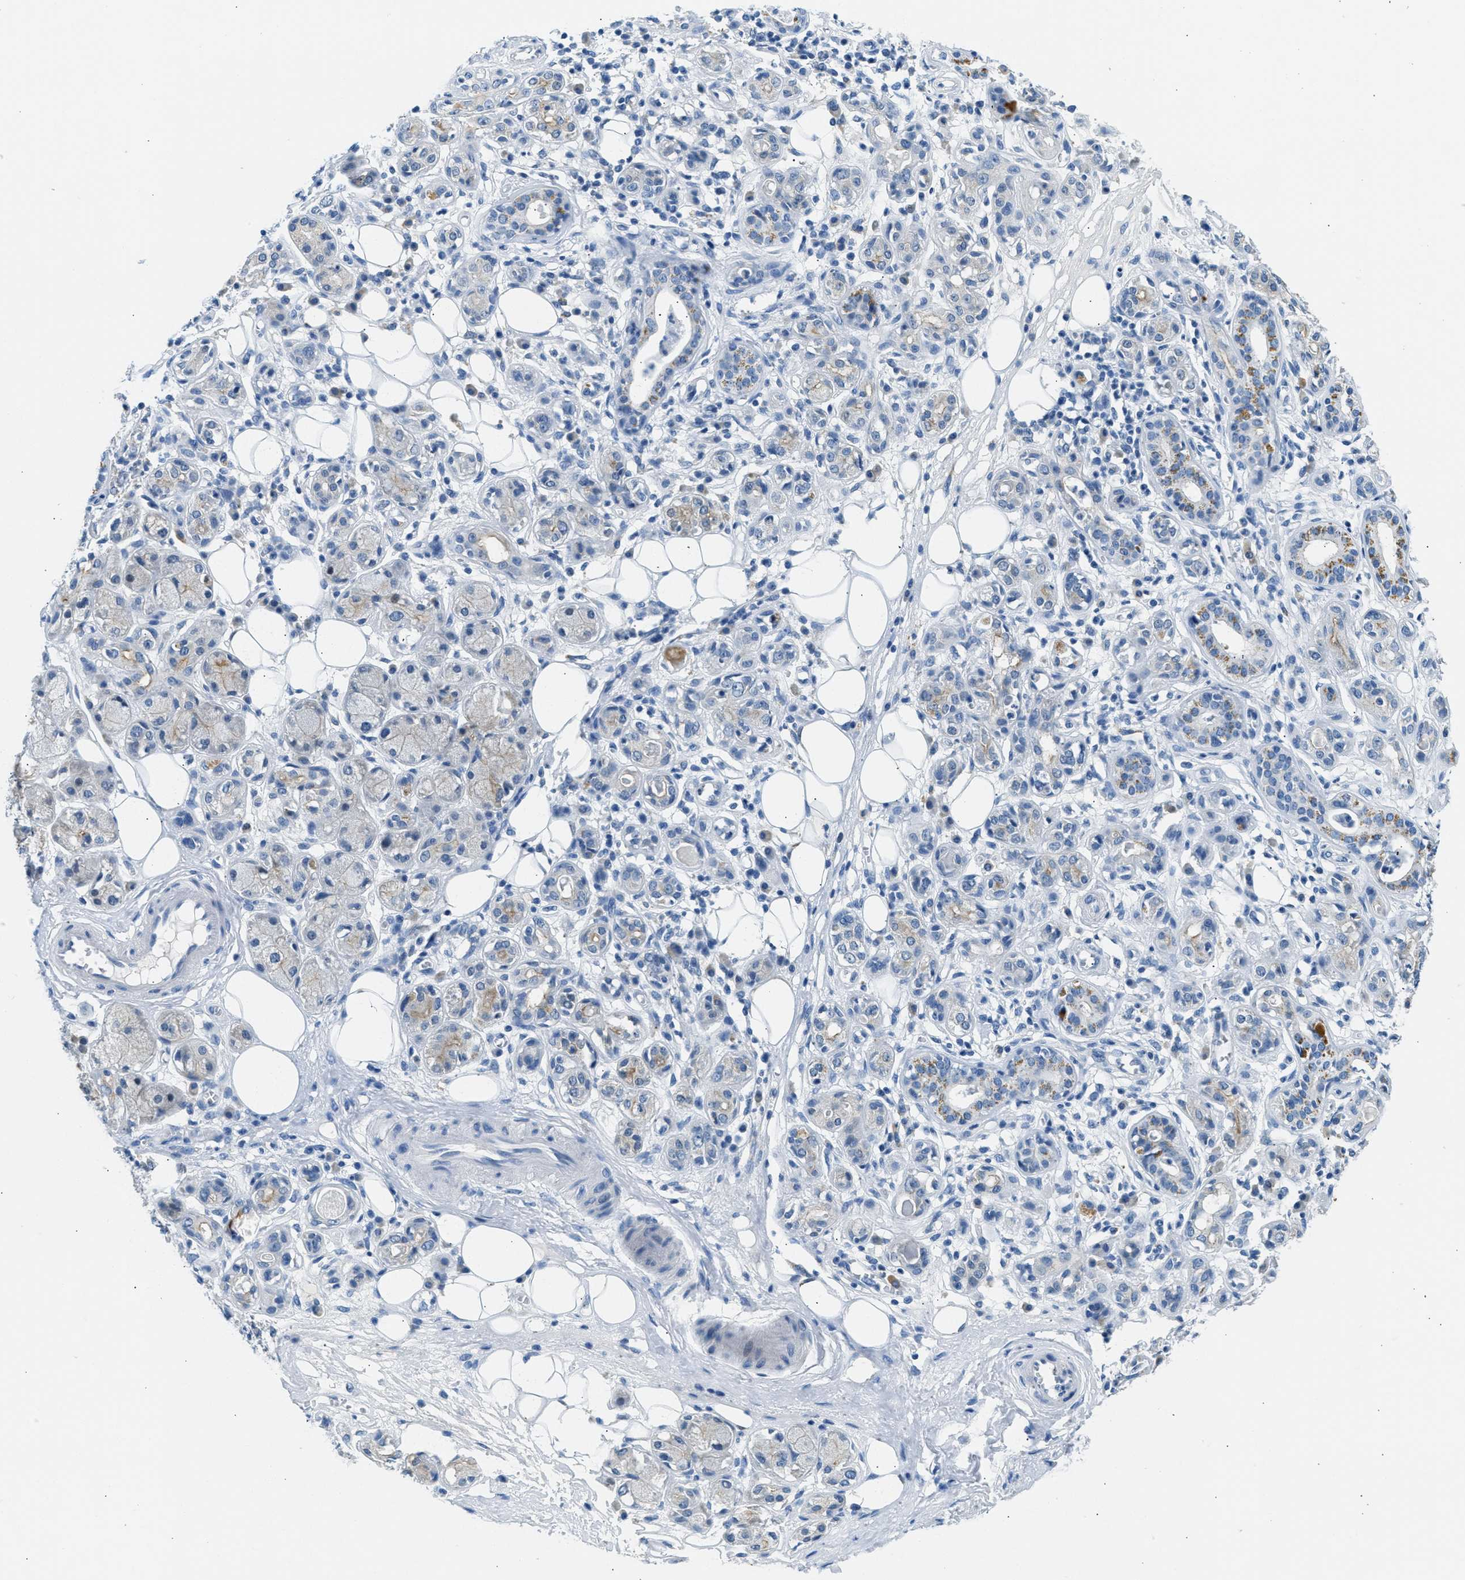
{"staining": {"intensity": "negative", "quantity": "none", "location": "none"}, "tissue": "adipose tissue", "cell_type": "Adipocytes", "image_type": "normal", "snomed": [{"axis": "morphology", "description": "Normal tissue, NOS"}, {"axis": "morphology", "description": "Inflammation, NOS"}, {"axis": "topography", "description": "Salivary gland"}, {"axis": "topography", "description": "Peripheral nerve tissue"}], "caption": "High power microscopy histopathology image of an immunohistochemistry (IHC) image of unremarkable adipose tissue, revealing no significant staining in adipocytes.", "gene": "CLDN18", "patient": {"sex": "female", "age": 75}}